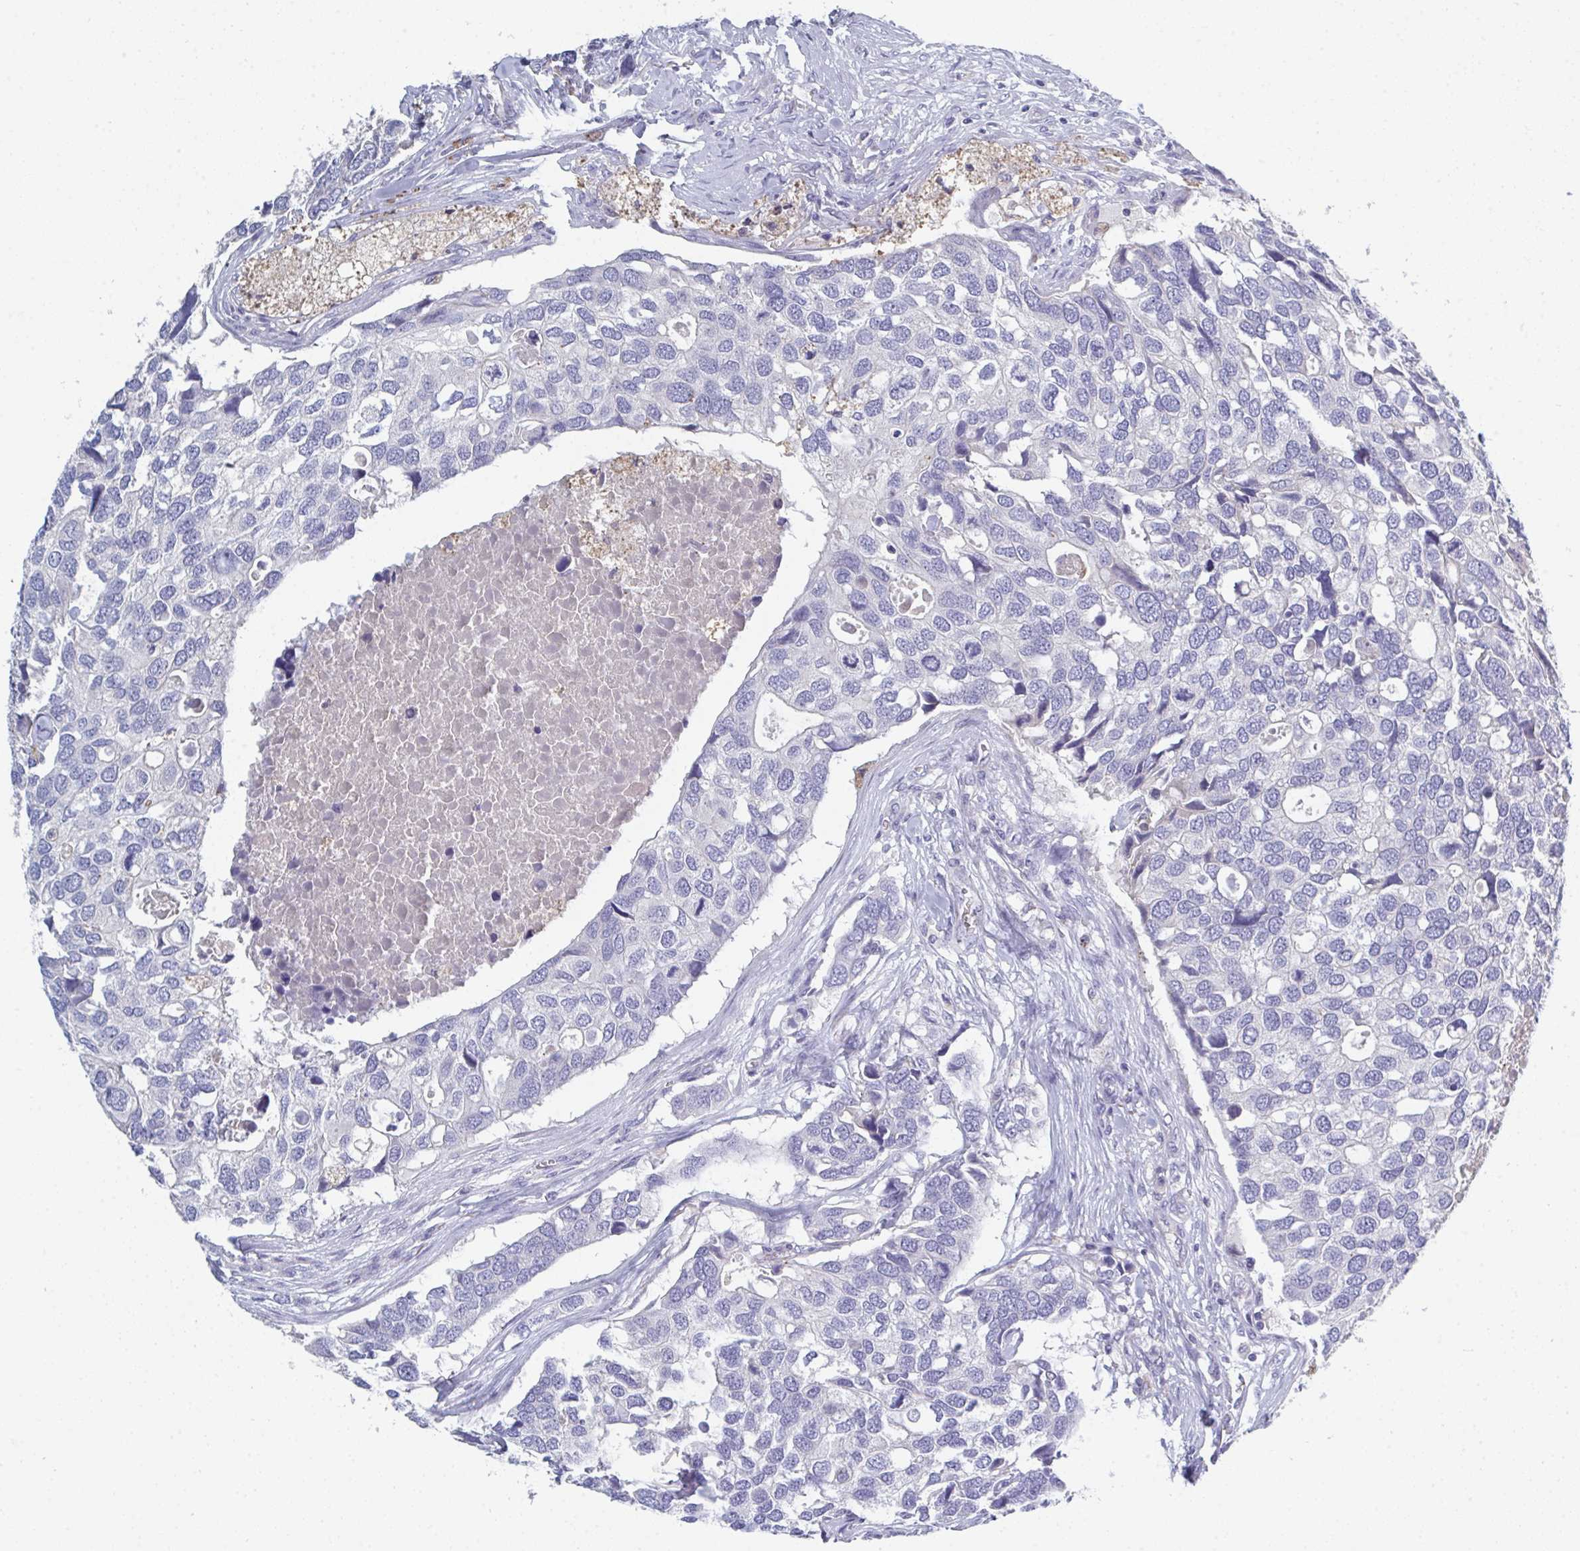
{"staining": {"intensity": "negative", "quantity": "none", "location": "none"}, "tissue": "breast cancer", "cell_type": "Tumor cells", "image_type": "cancer", "snomed": [{"axis": "morphology", "description": "Duct carcinoma"}, {"axis": "topography", "description": "Breast"}], "caption": "Tumor cells are negative for protein expression in human infiltrating ductal carcinoma (breast).", "gene": "HGFAC", "patient": {"sex": "female", "age": 83}}